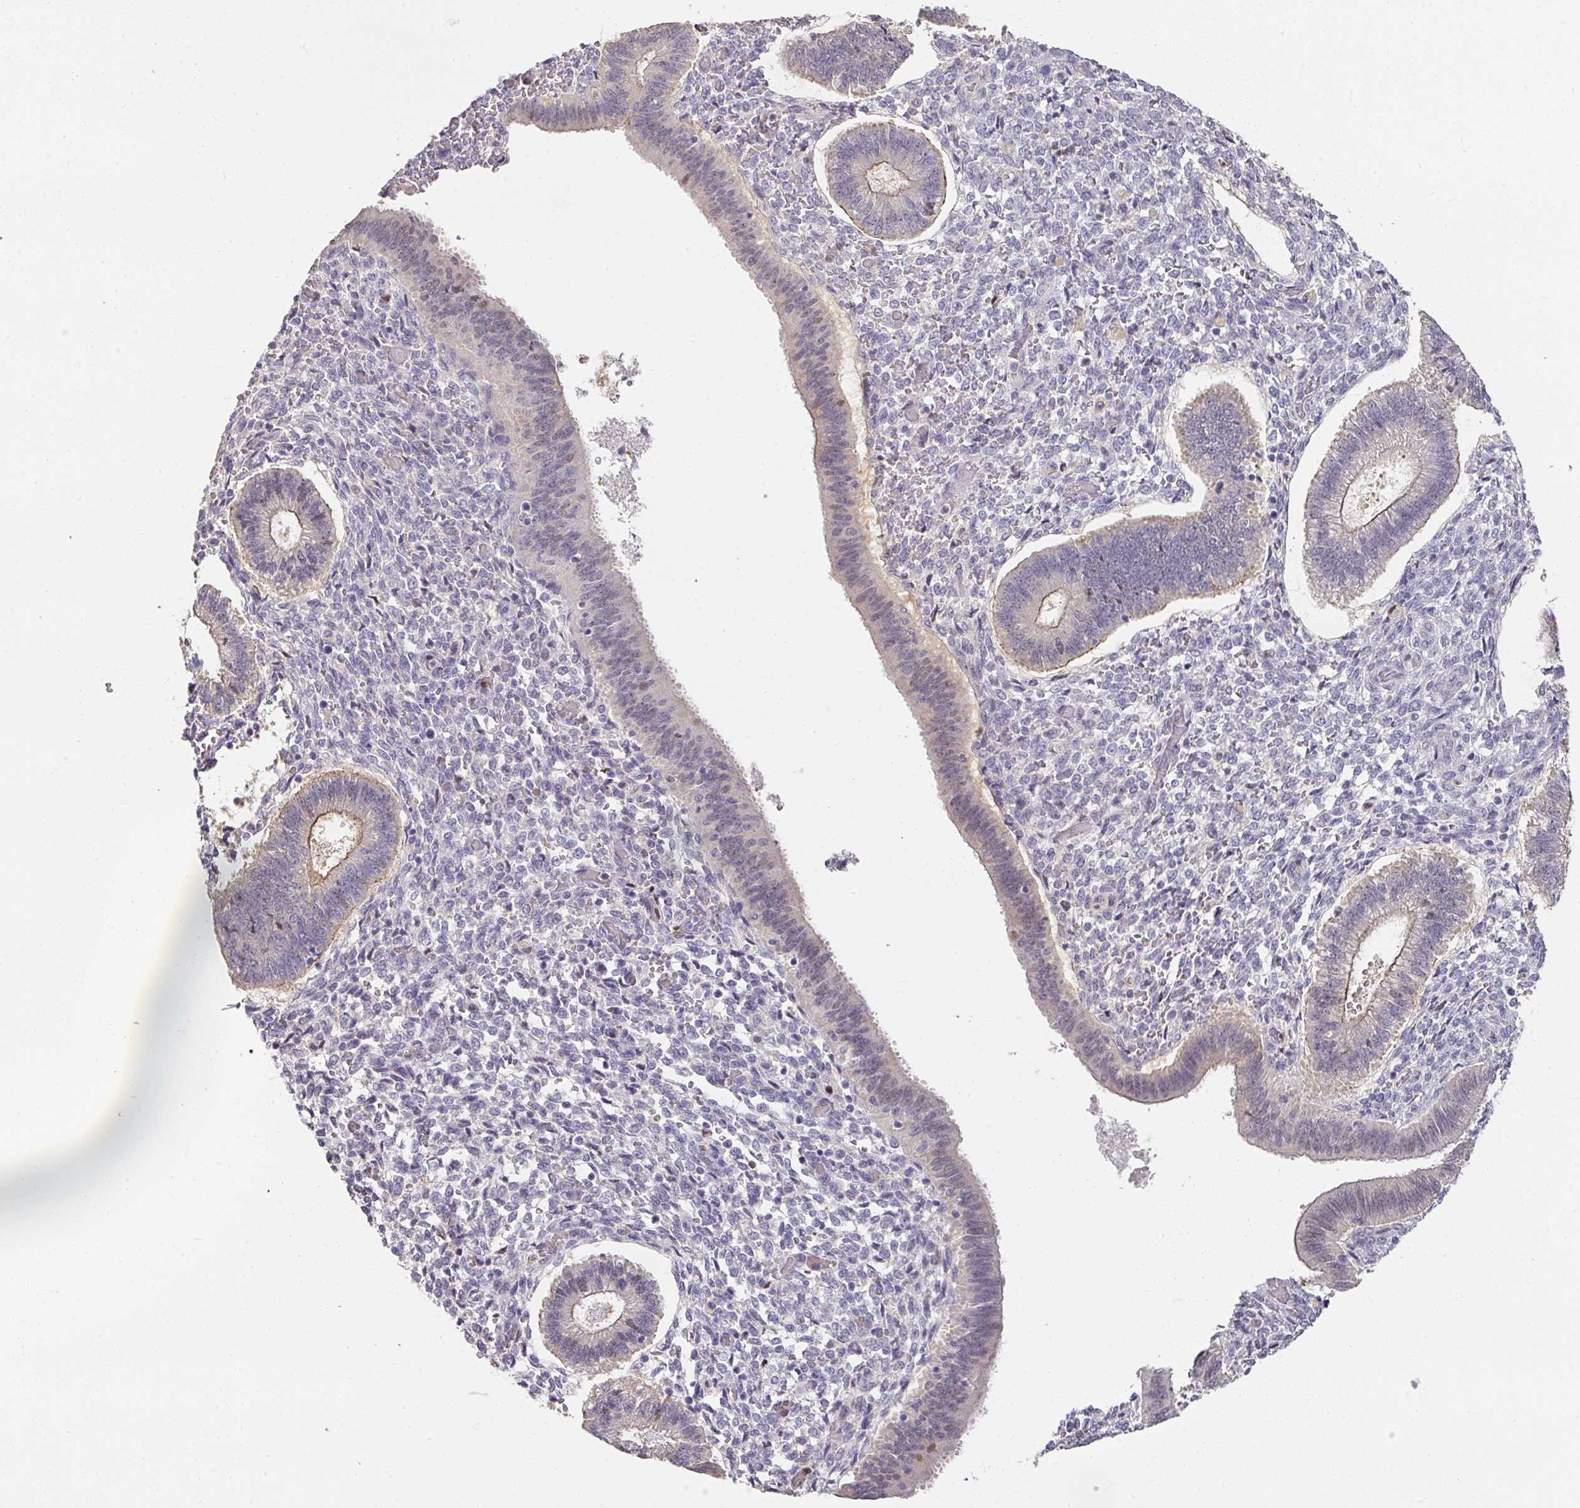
{"staining": {"intensity": "negative", "quantity": "none", "location": "none"}, "tissue": "endometrium", "cell_type": "Cells in endometrial stroma", "image_type": "normal", "snomed": [{"axis": "morphology", "description": "Normal tissue, NOS"}, {"axis": "topography", "description": "Endometrium"}], "caption": "Endometrium stained for a protein using immunohistochemistry (IHC) exhibits no expression cells in endometrial stroma.", "gene": "FOXN4", "patient": {"sex": "female", "age": 25}}